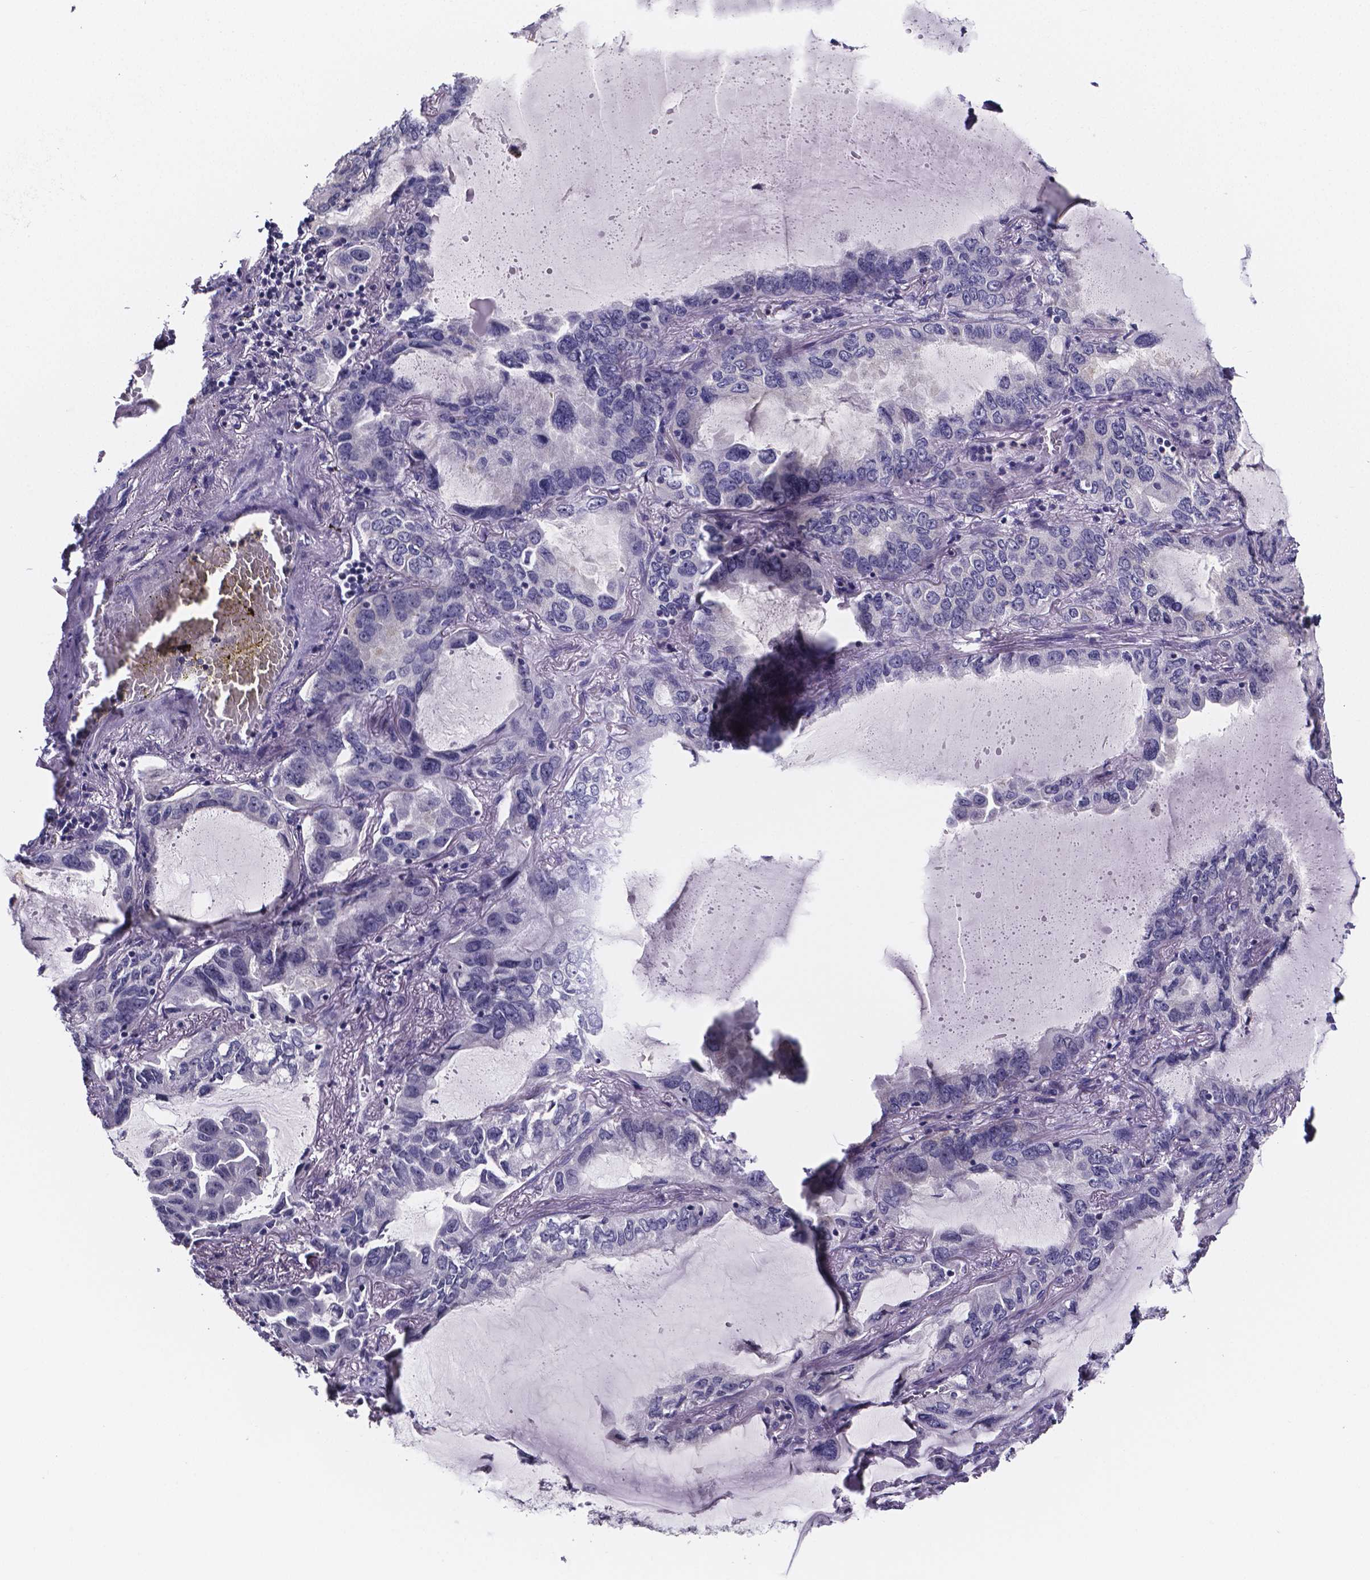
{"staining": {"intensity": "negative", "quantity": "none", "location": "none"}, "tissue": "lung cancer", "cell_type": "Tumor cells", "image_type": "cancer", "snomed": [{"axis": "morphology", "description": "Adenocarcinoma, NOS"}, {"axis": "topography", "description": "Lung"}], "caption": "IHC photomicrograph of neoplastic tissue: human adenocarcinoma (lung) stained with DAB (3,3'-diaminobenzidine) displays no significant protein staining in tumor cells.", "gene": "IZUMO1", "patient": {"sex": "male", "age": 64}}